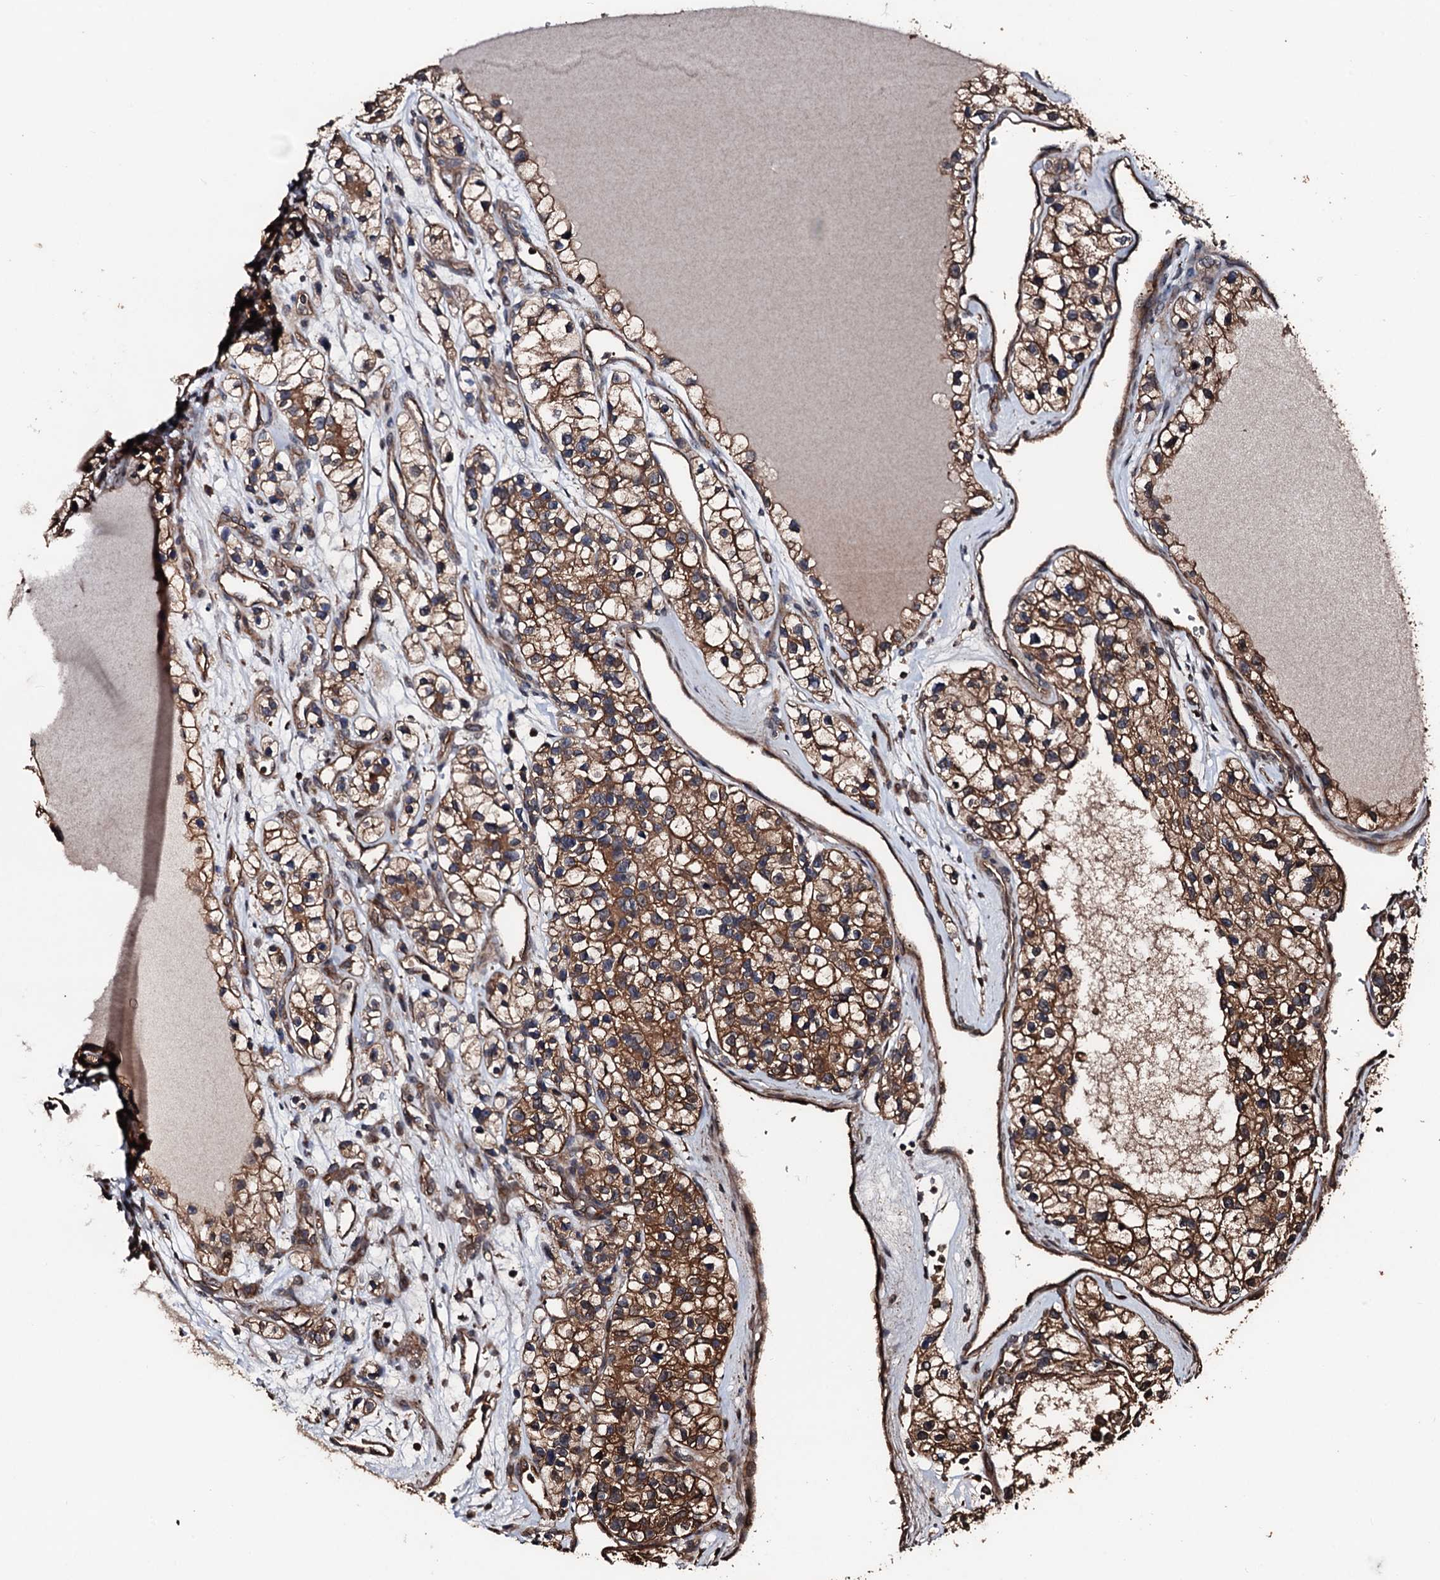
{"staining": {"intensity": "strong", "quantity": ">75%", "location": "cytoplasmic/membranous"}, "tissue": "renal cancer", "cell_type": "Tumor cells", "image_type": "cancer", "snomed": [{"axis": "morphology", "description": "Adenocarcinoma, NOS"}, {"axis": "topography", "description": "Kidney"}], "caption": "There is high levels of strong cytoplasmic/membranous staining in tumor cells of renal adenocarcinoma, as demonstrated by immunohistochemical staining (brown color).", "gene": "KIF18A", "patient": {"sex": "female", "age": 57}}